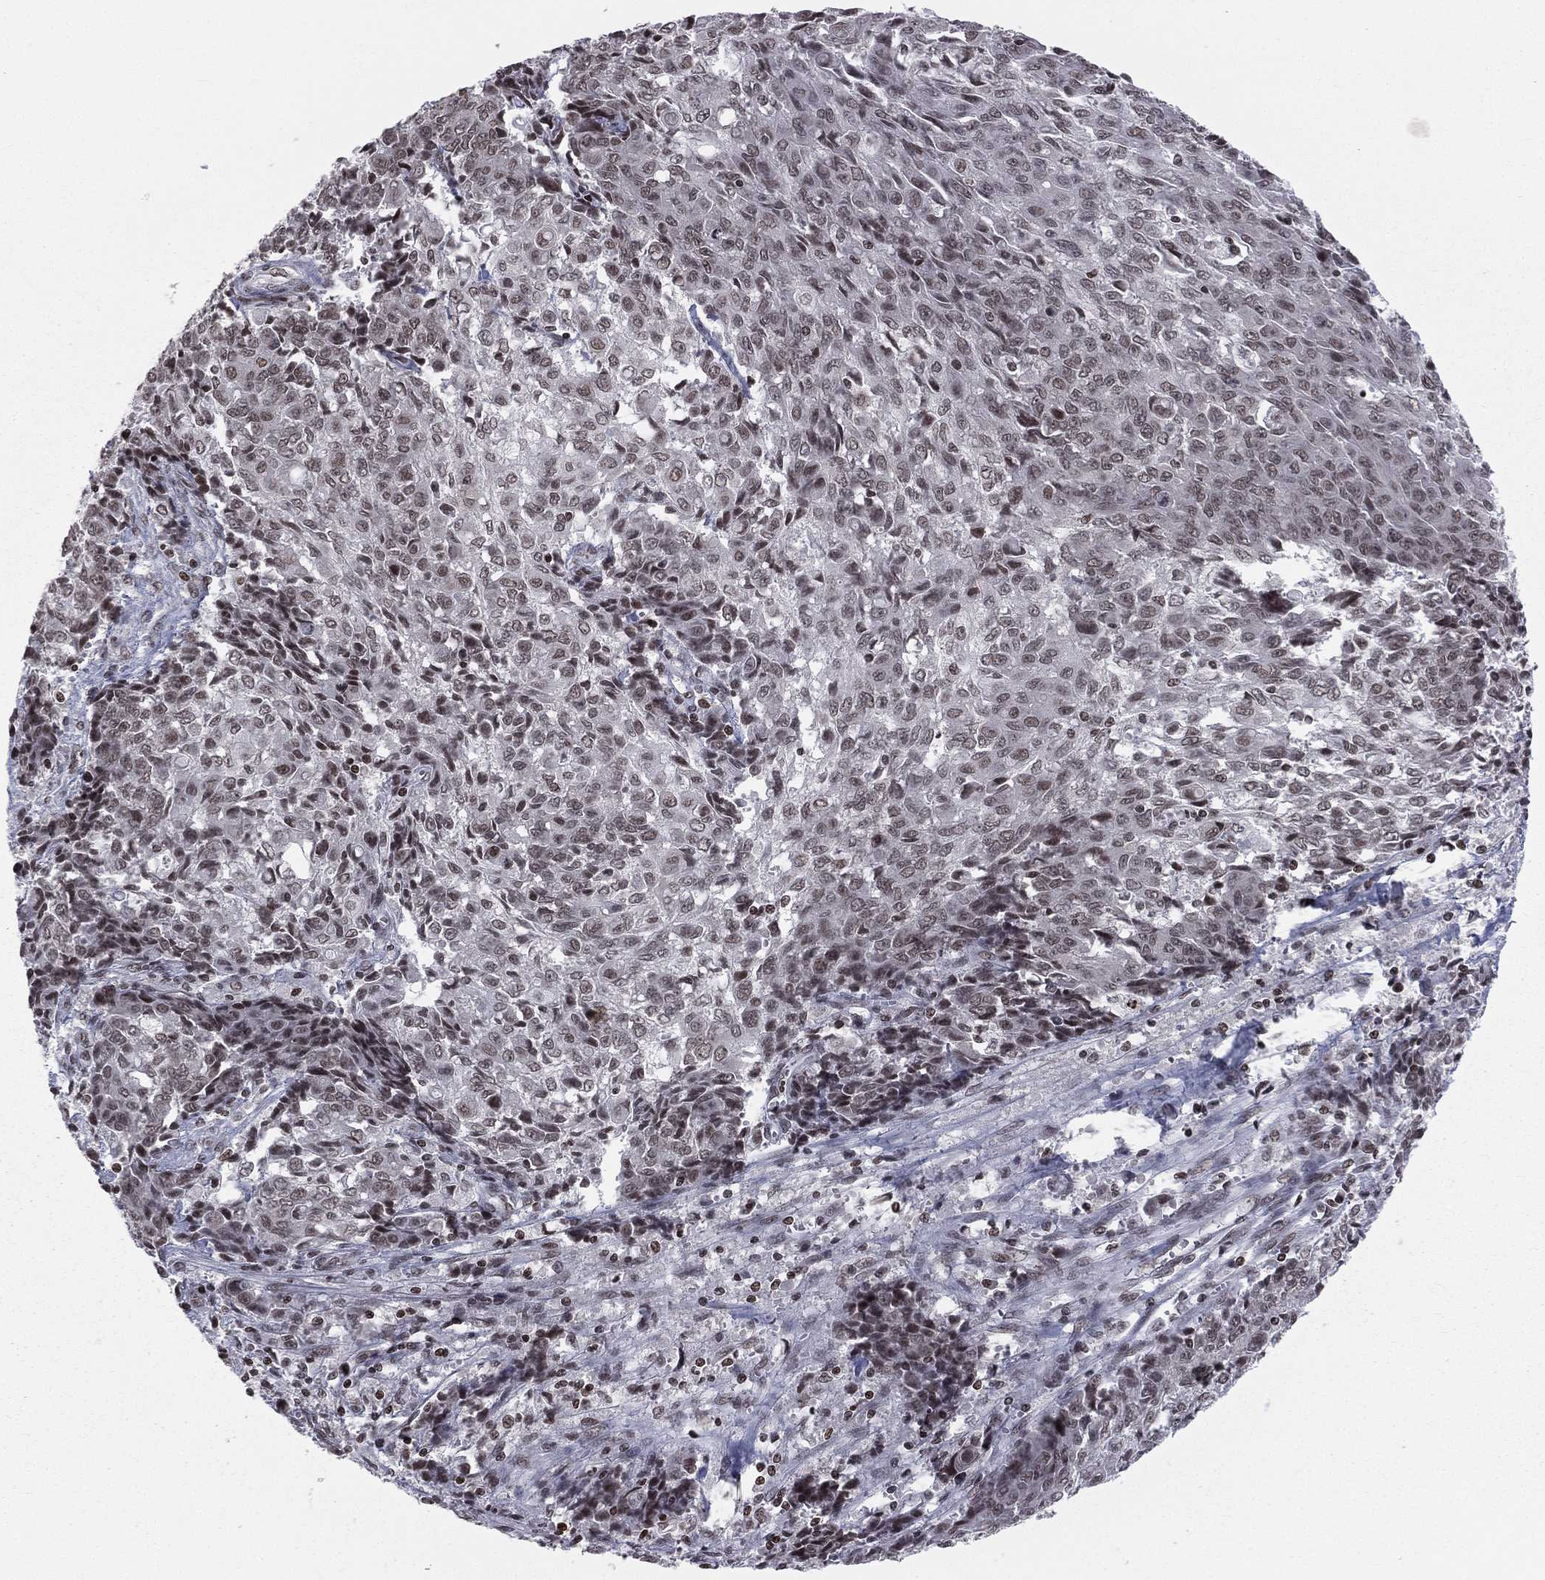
{"staining": {"intensity": "strong", "quantity": "<25%", "location": "nuclear"}, "tissue": "ovarian cancer", "cell_type": "Tumor cells", "image_type": "cancer", "snomed": [{"axis": "morphology", "description": "Carcinoma, endometroid"}, {"axis": "topography", "description": "Ovary"}], "caption": "Ovarian cancer stained with a brown dye displays strong nuclear positive expression in about <25% of tumor cells.", "gene": "RFX7", "patient": {"sex": "female", "age": 42}}